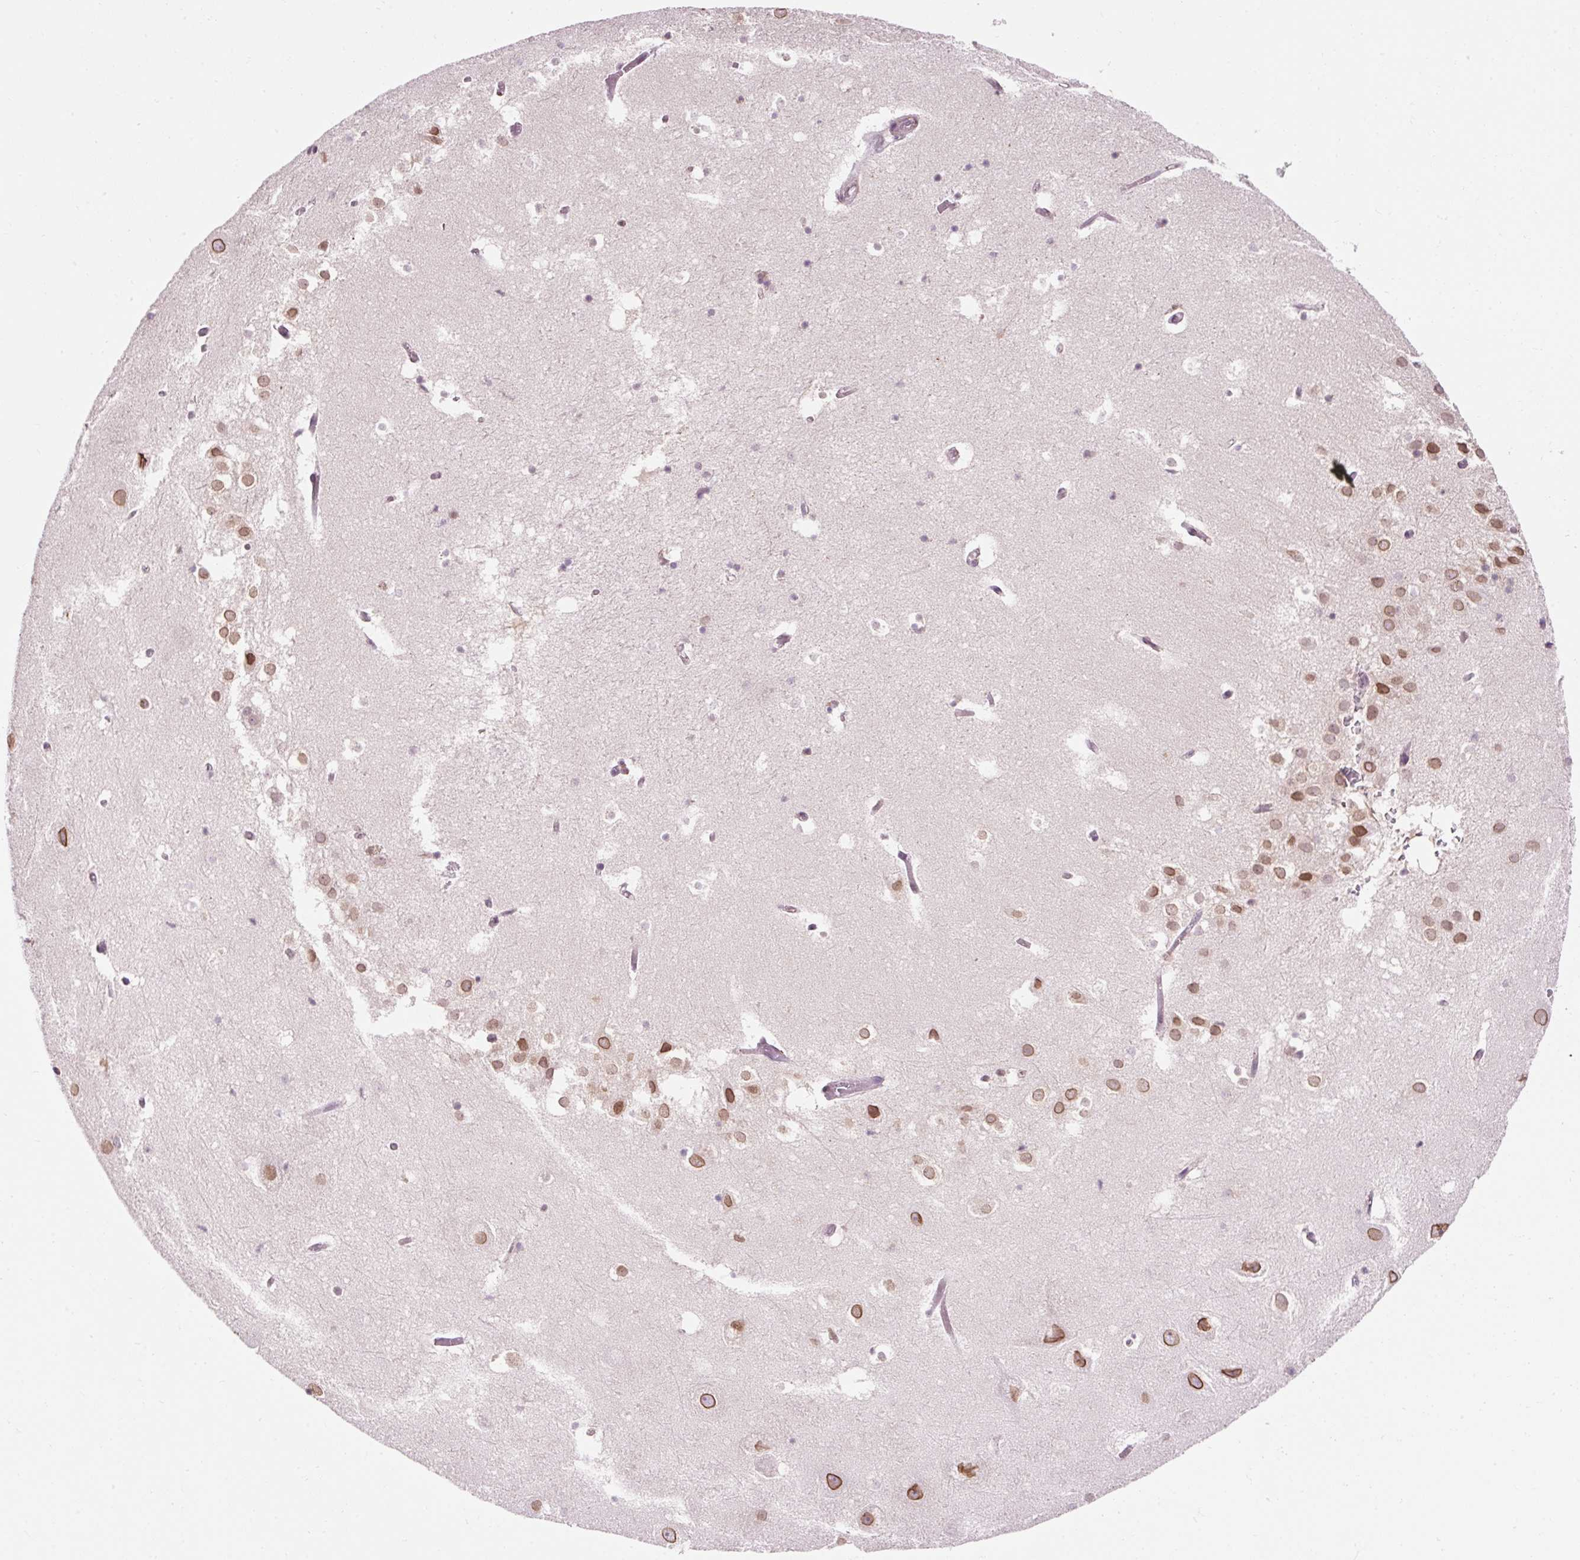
{"staining": {"intensity": "negative", "quantity": "none", "location": "none"}, "tissue": "hippocampus", "cell_type": "Glial cells", "image_type": "normal", "snomed": [{"axis": "morphology", "description": "Normal tissue, NOS"}, {"axis": "topography", "description": "Hippocampus"}], "caption": "IHC of normal hippocampus demonstrates no expression in glial cells.", "gene": "ZNF610", "patient": {"sex": "female", "age": 52}}